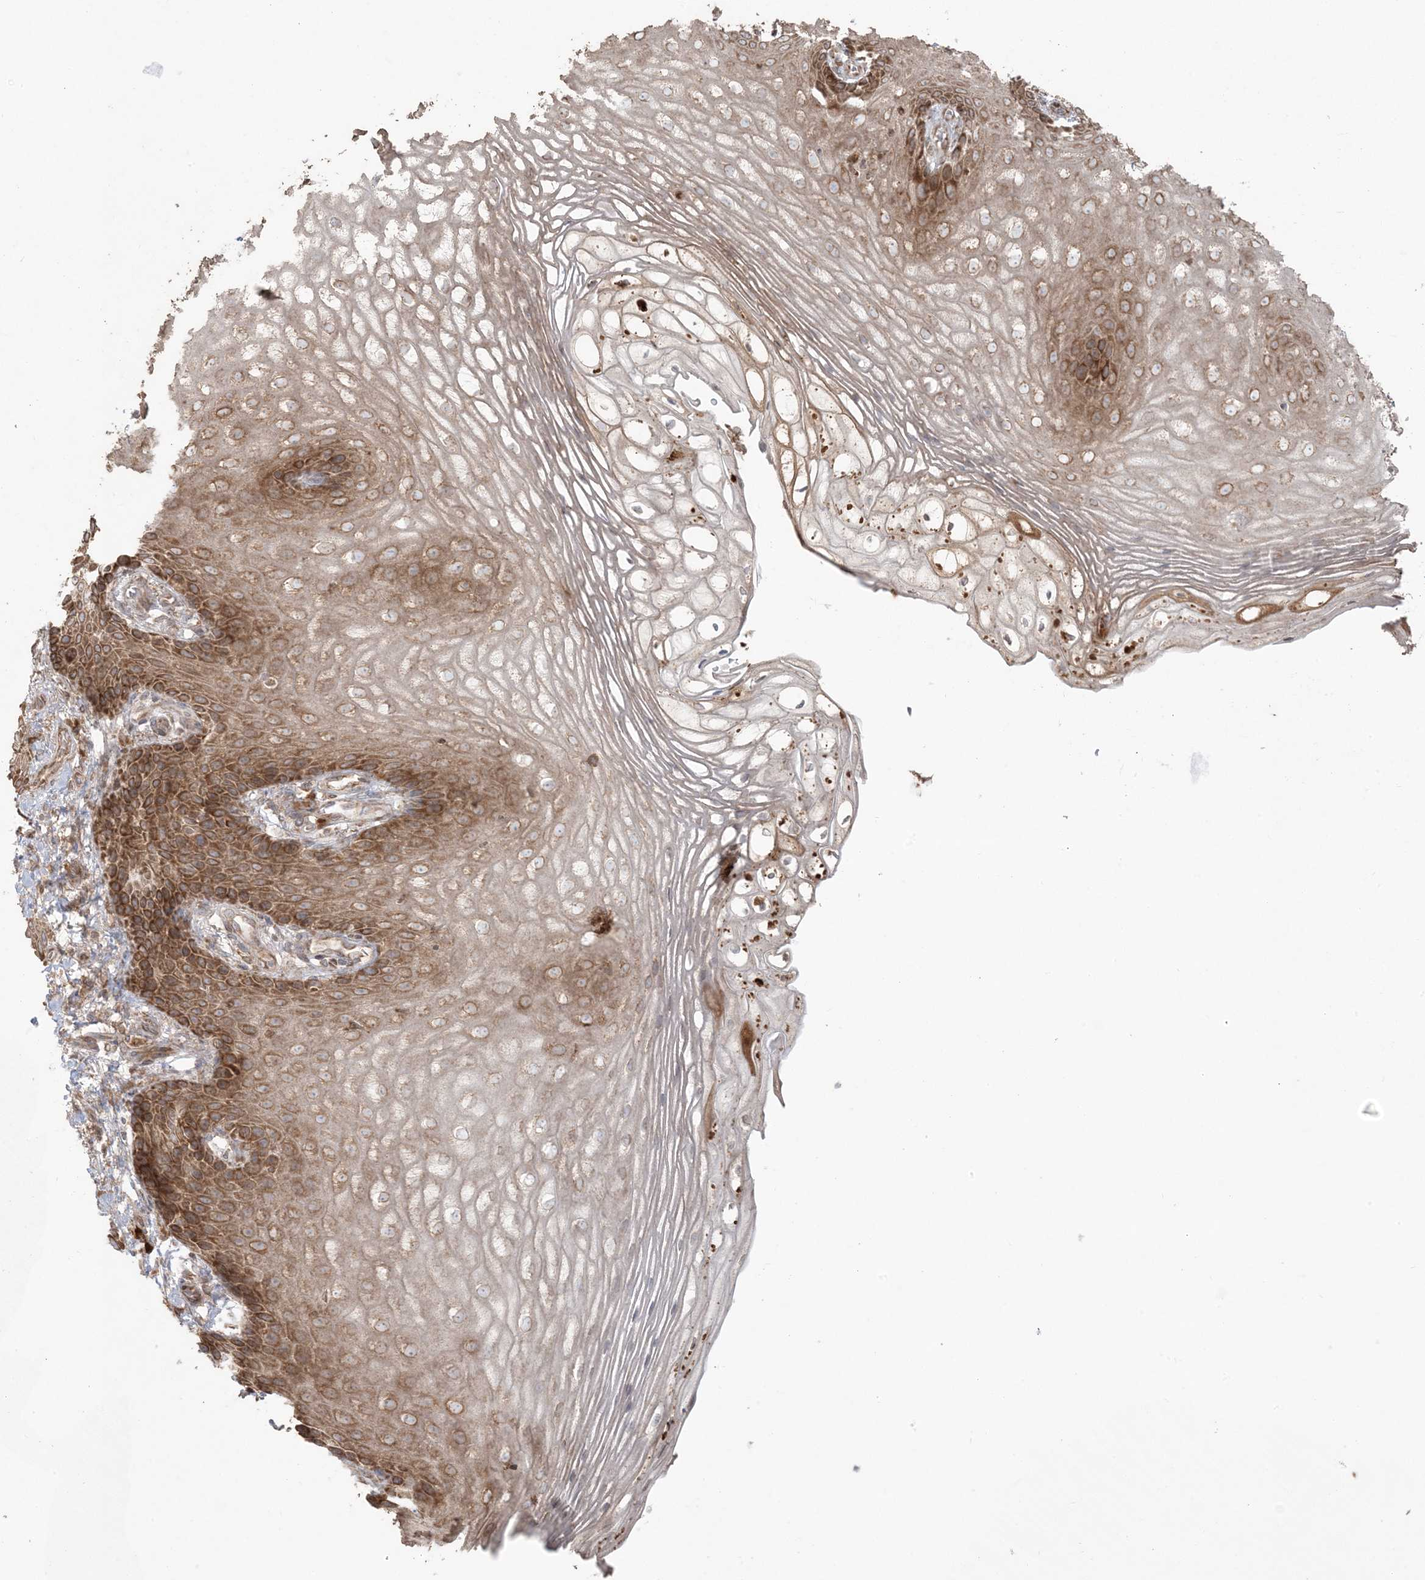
{"staining": {"intensity": "moderate", "quantity": ">75%", "location": "cytoplasmic/membranous"}, "tissue": "vagina", "cell_type": "Squamous epithelial cells", "image_type": "normal", "snomed": [{"axis": "morphology", "description": "Normal tissue, NOS"}, {"axis": "topography", "description": "Vagina"}], "caption": "Squamous epithelial cells demonstrate moderate cytoplasmic/membranous positivity in about >75% of cells in benign vagina.", "gene": "UBXN4", "patient": {"sex": "female", "age": 60}}